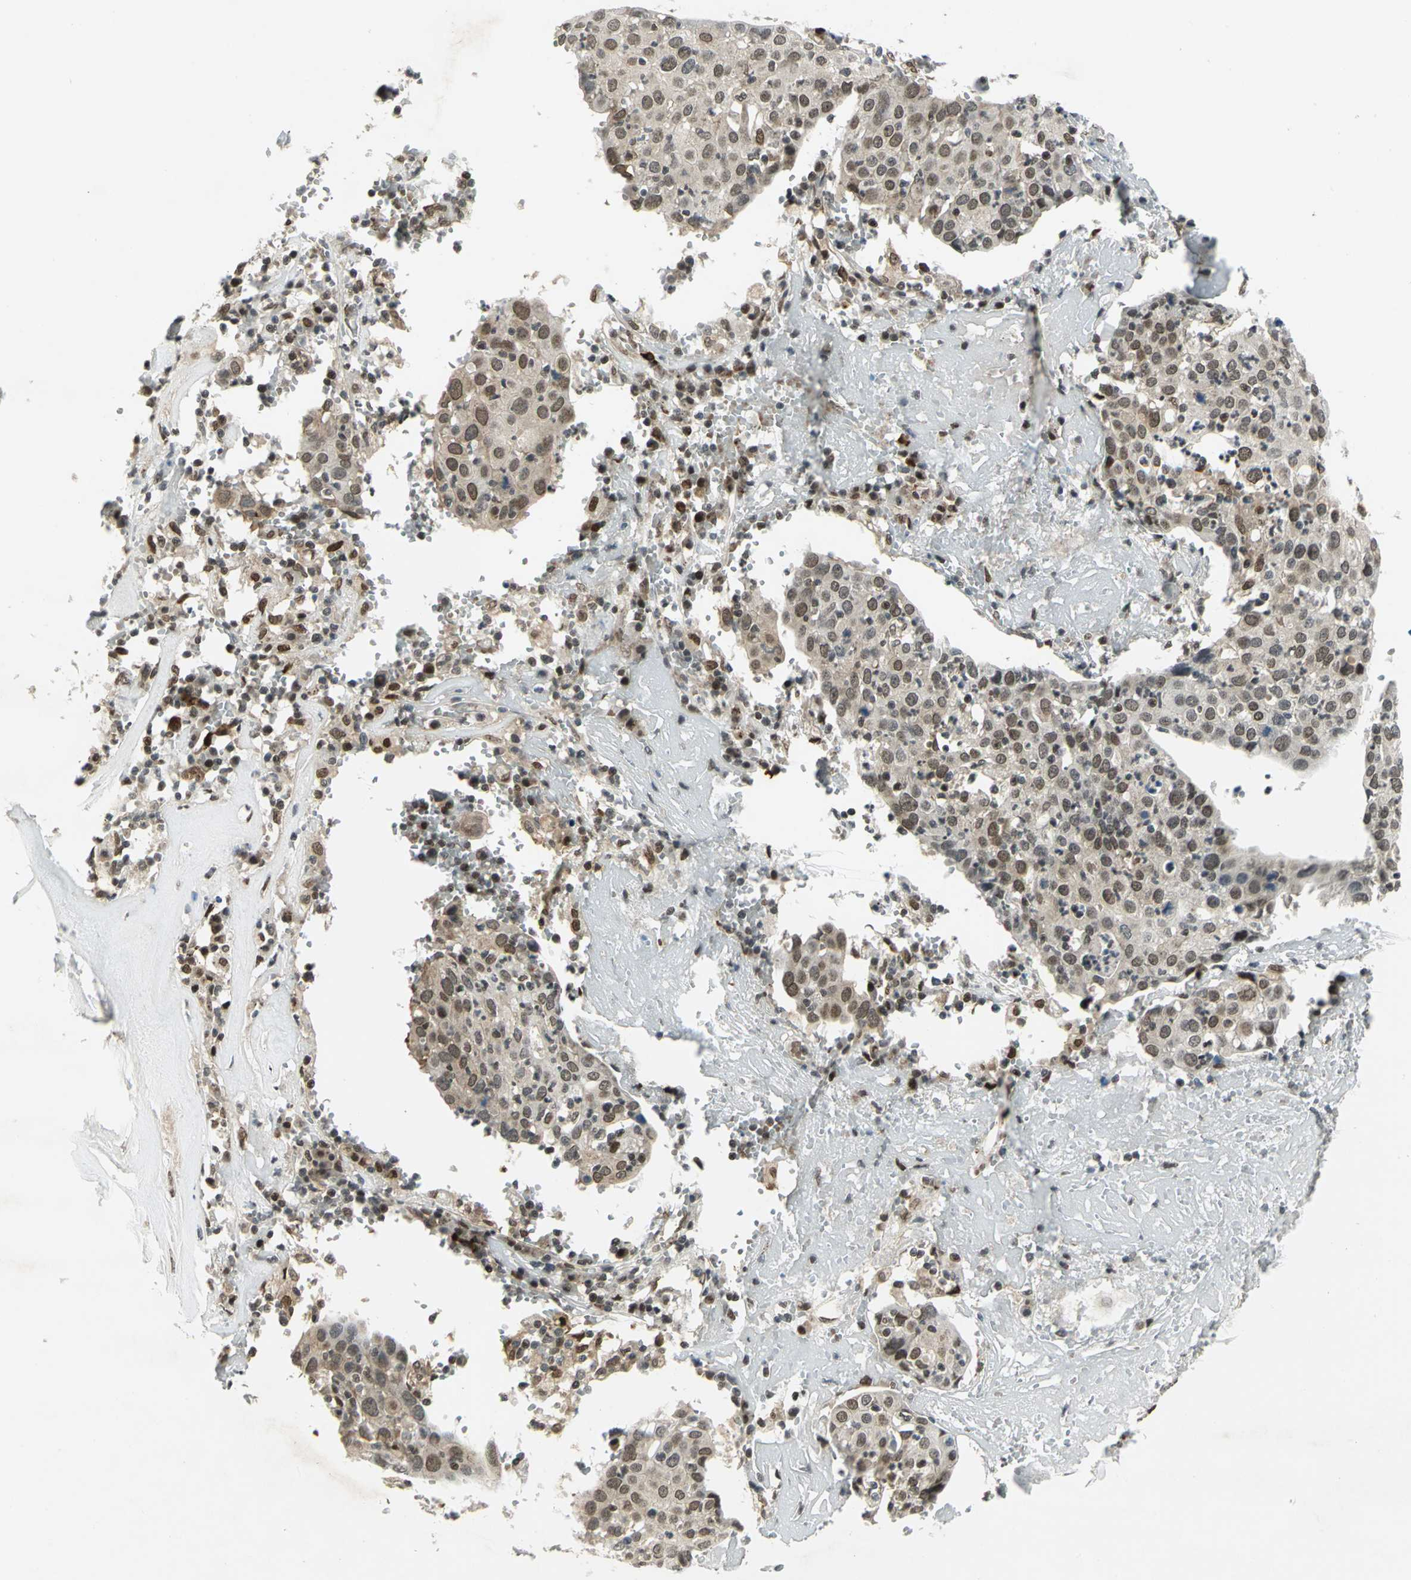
{"staining": {"intensity": "strong", "quantity": ">75%", "location": "nuclear"}, "tissue": "head and neck cancer", "cell_type": "Tumor cells", "image_type": "cancer", "snomed": [{"axis": "morphology", "description": "Adenocarcinoma, NOS"}, {"axis": "topography", "description": "Salivary gland"}, {"axis": "topography", "description": "Head-Neck"}], "caption": "Head and neck cancer (adenocarcinoma) was stained to show a protein in brown. There is high levels of strong nuclear positivity in approximately >75% of tumor cells. (IHC, brightfield microscopy, high magnification).", "gene": "RAD17", "patient": {"sex": "female", "age": 65}}